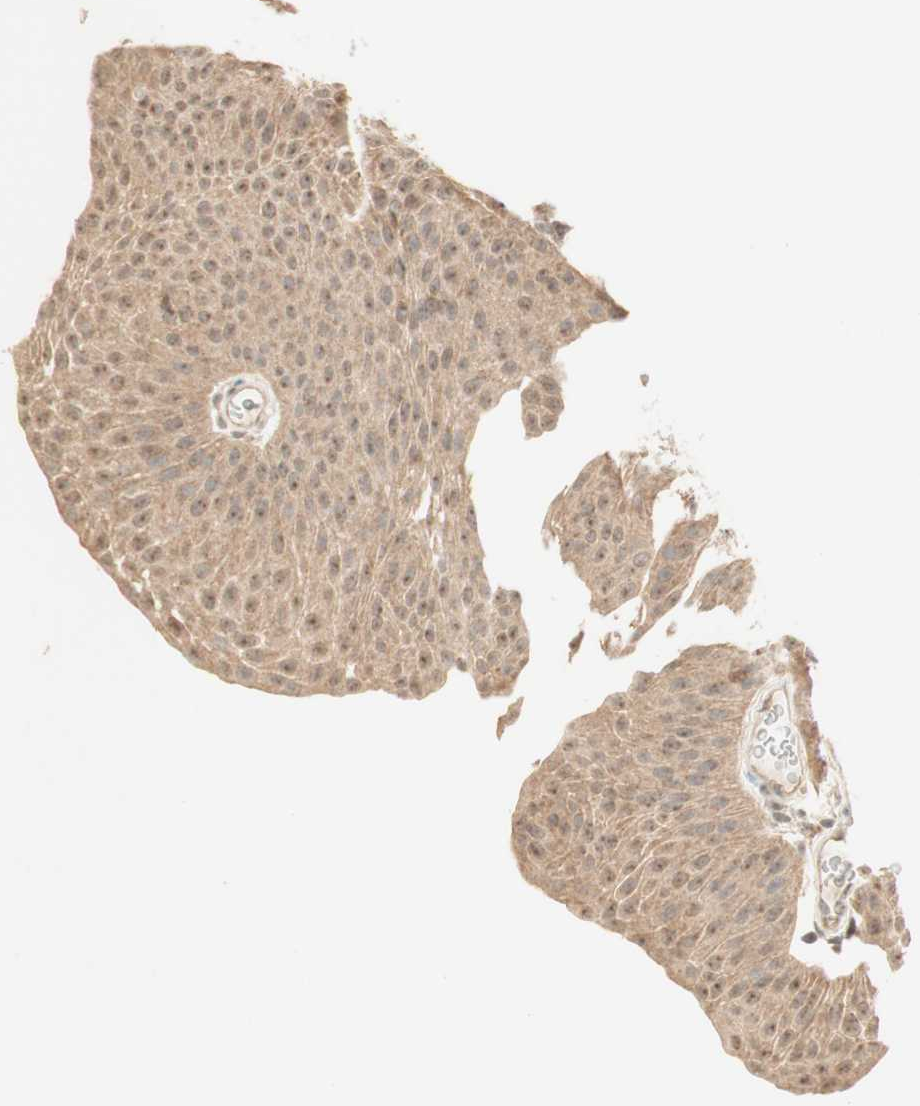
{"staining": {"intensity": "moderate", "quantity": ">75%", "location": "cytoplasmic/membranous,nuclear"}, "tissue": "urothelial cancer", "cell_type": "Tumor cells", "image_type": "cancer", "snomed": [{"axis": "morphology", "description": "Urothelial carcinoma, Low grade"}, {"axis": "topography", "description": "Urinary bladder"}], "caption": "Immunohistochemistry of human urothelial cancer shows medium levels of moderate cytoplasmic/membranous and nuclear positivity in approximately >75% of tumor cells. Nuclei are stained in blue.", "gene": "SPINT2", "patient": {"sex": "female", "age": 60}}